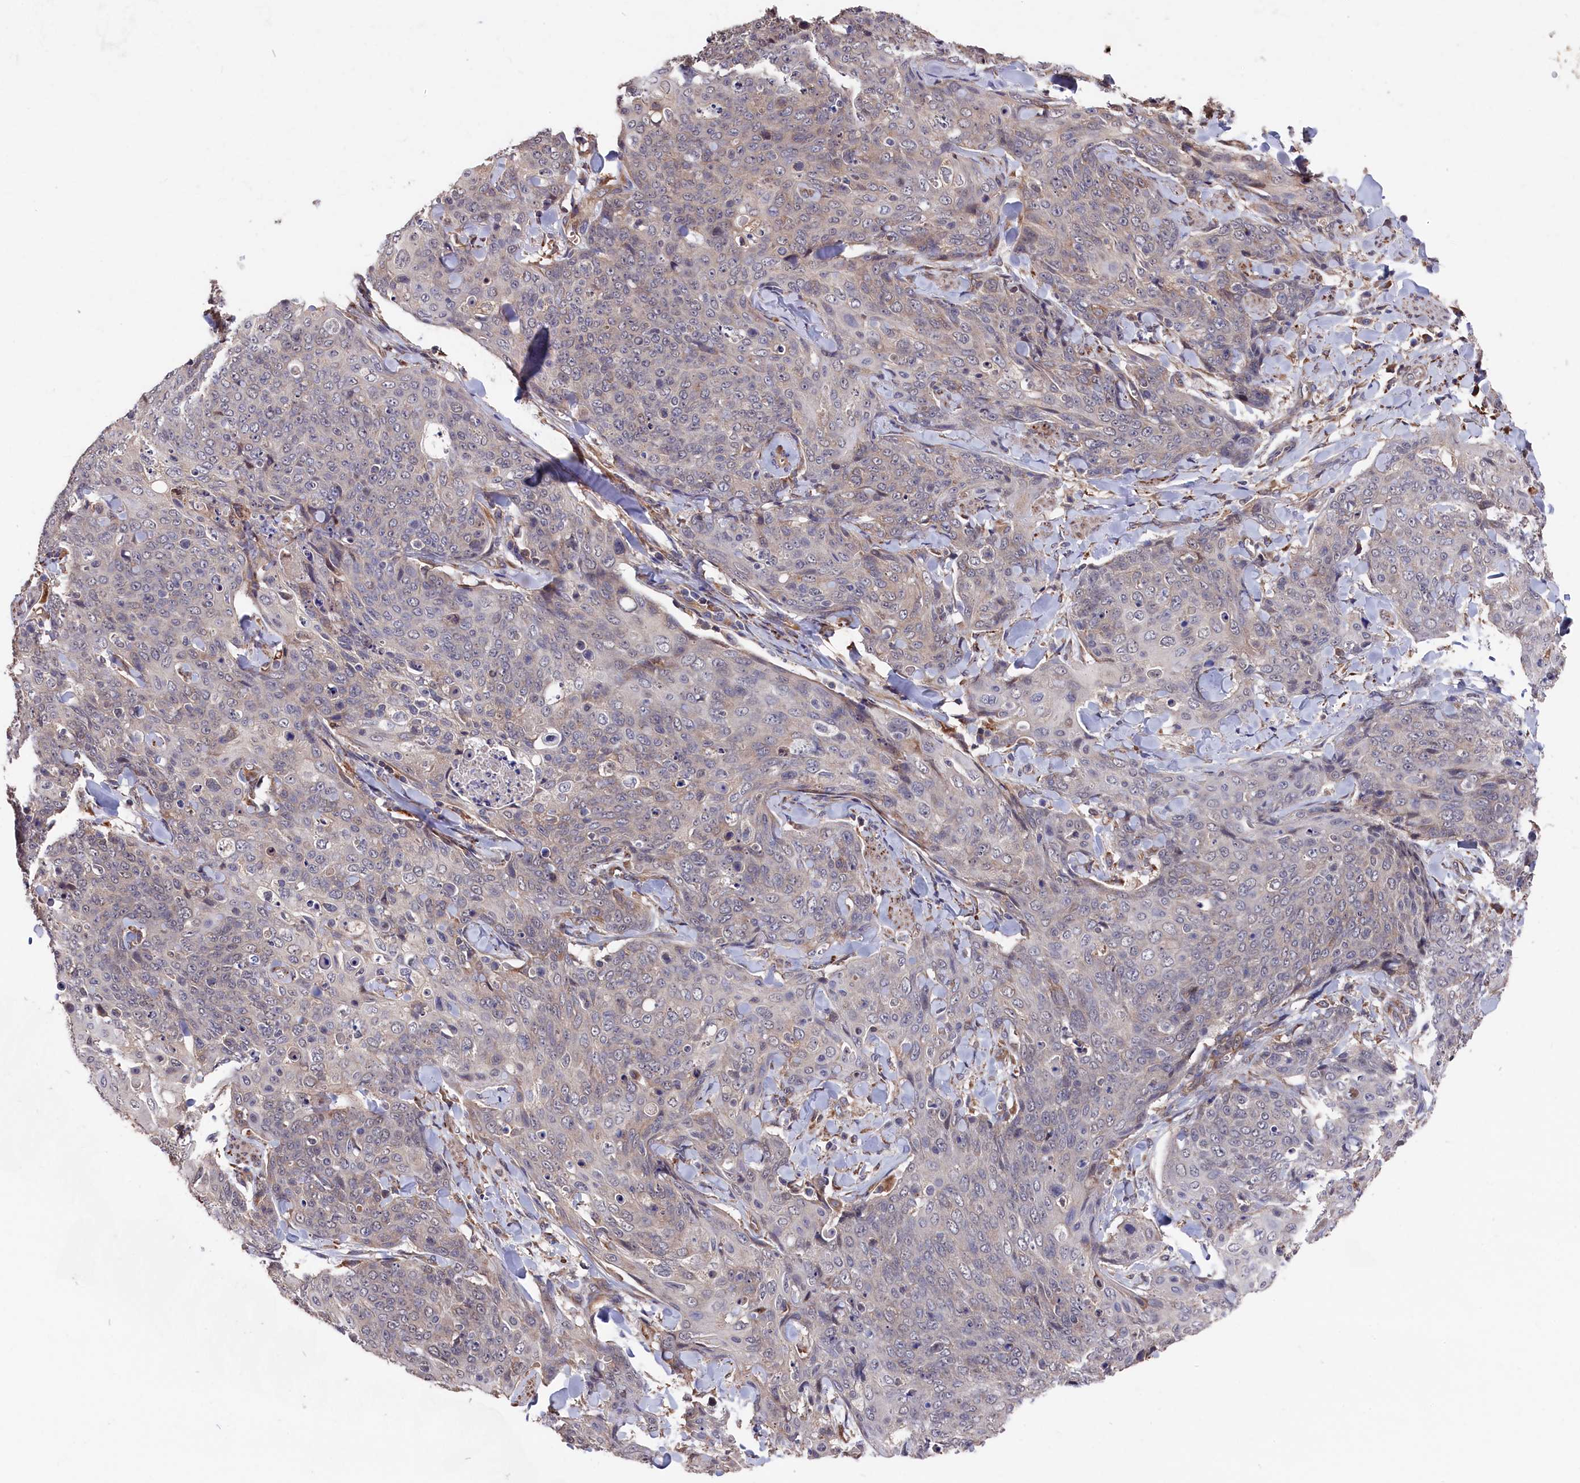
{"staining": {"intensity": "negative", "quantity": "none", "location": "none"}, "tissue": "skin cancer", "cell_type": "Tumor cells", "image_type": "cancer", "snomed": [{"axis": "morphology", "description": "Squamous cell carcinoma, NOS"}, {"axis": "topography", "description": "Skin"}, {"axis": "topography", "description": "Vulva"}], "caption": "This is an immunohistochemistry (IHC) image of squamous cell carcinoma (skin). There is no positivity in tumor cells.", "gene": "SLC12A4", "patient": {"sex": "female", "age": 85}}